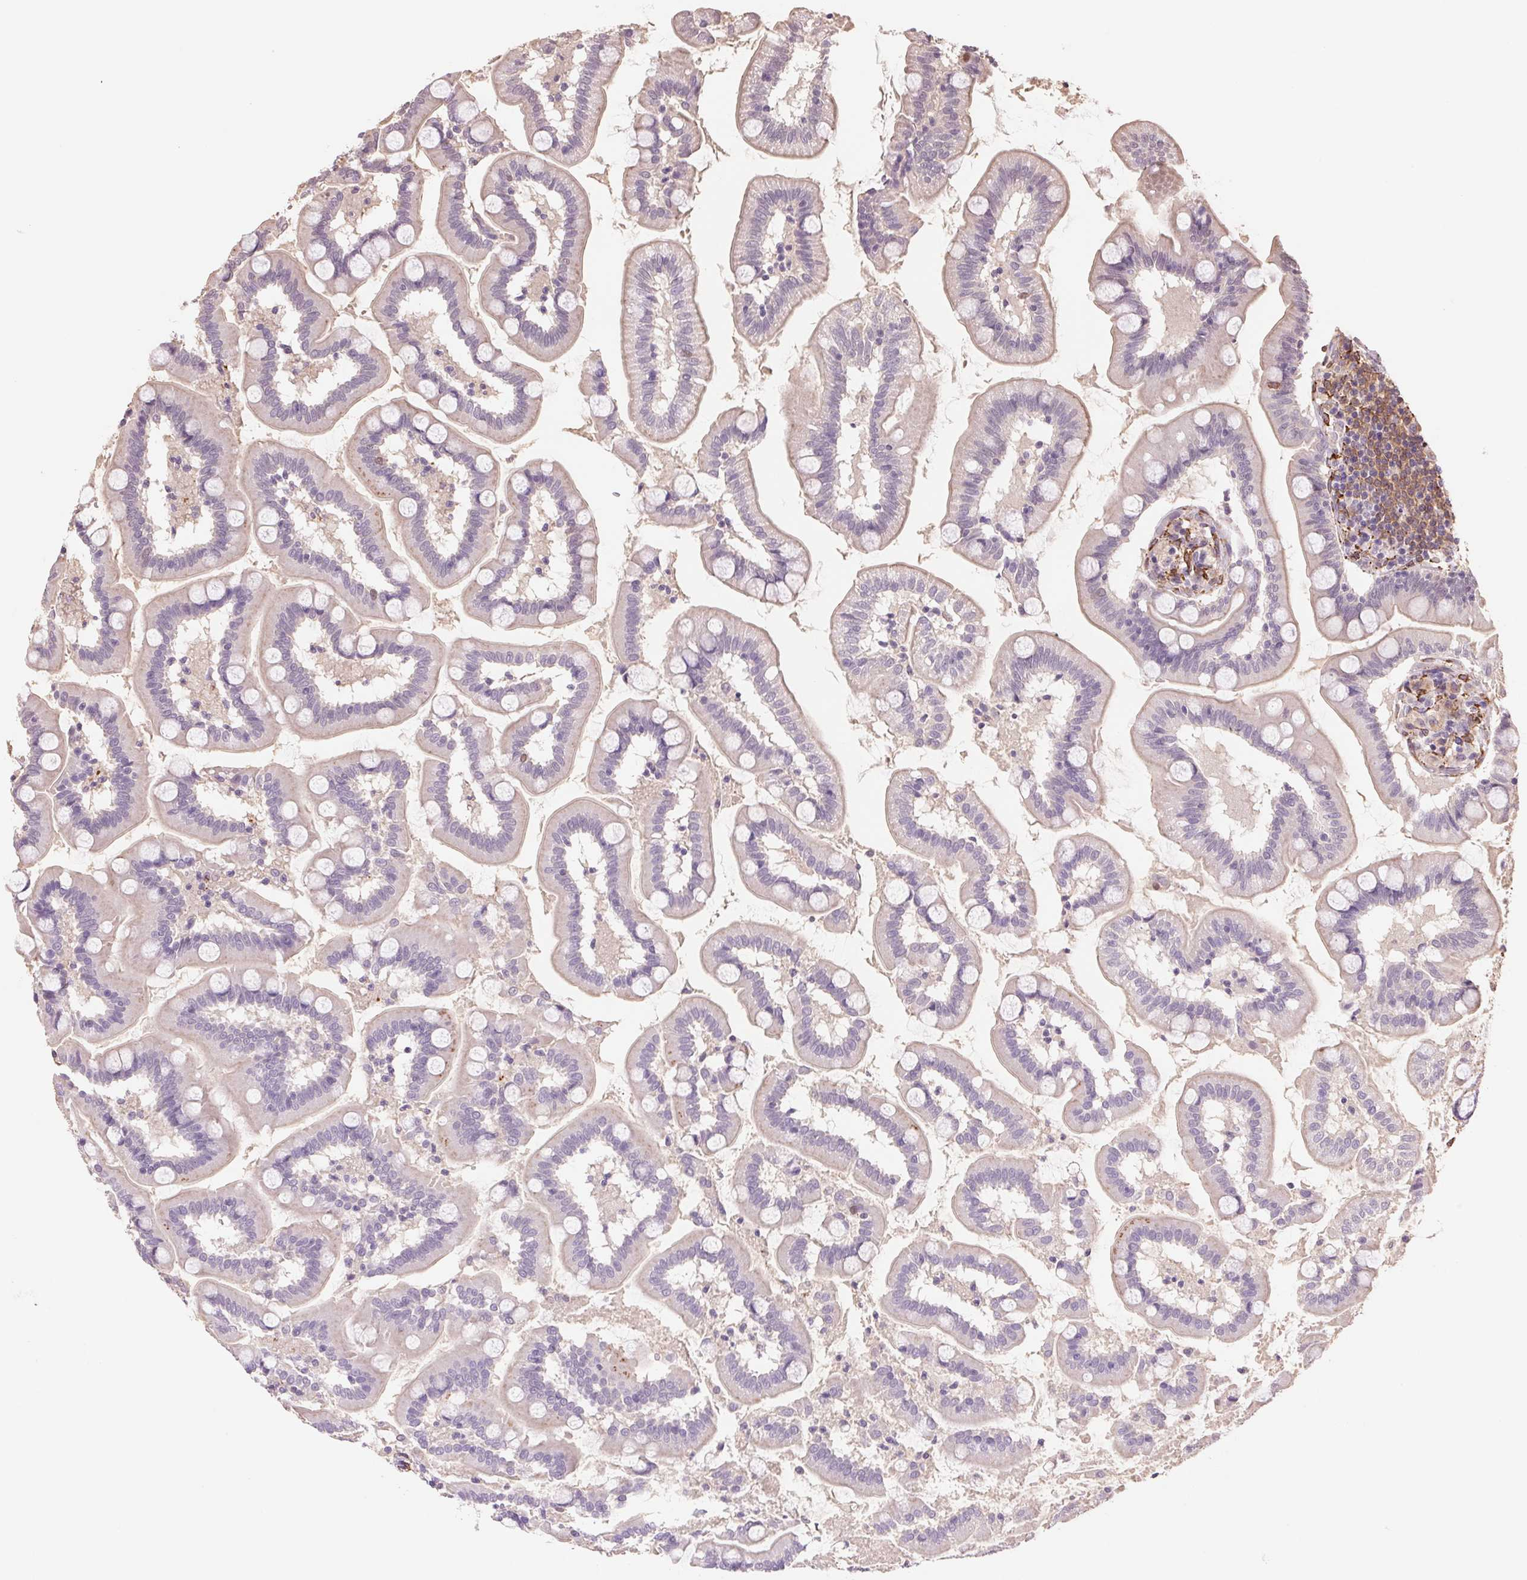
{"staining": {"intensity": "weak", "quantity": "<25%", "location": "cytoplasmic/membranous"}, "tissue": "small intestine", "cell_type": "Glandular cells", "image_type": "normal", "snomed": [{"axis": "morphology", "description": "Normal tissue, NOS"}, {"axis": "topography", "description": "Small intestine"}], "caption": "Glandular cells show no significant protein expression in unremarkable small intestine.", "gene": "FKBP10", "patient": {"sex": "female", "age": 64}}